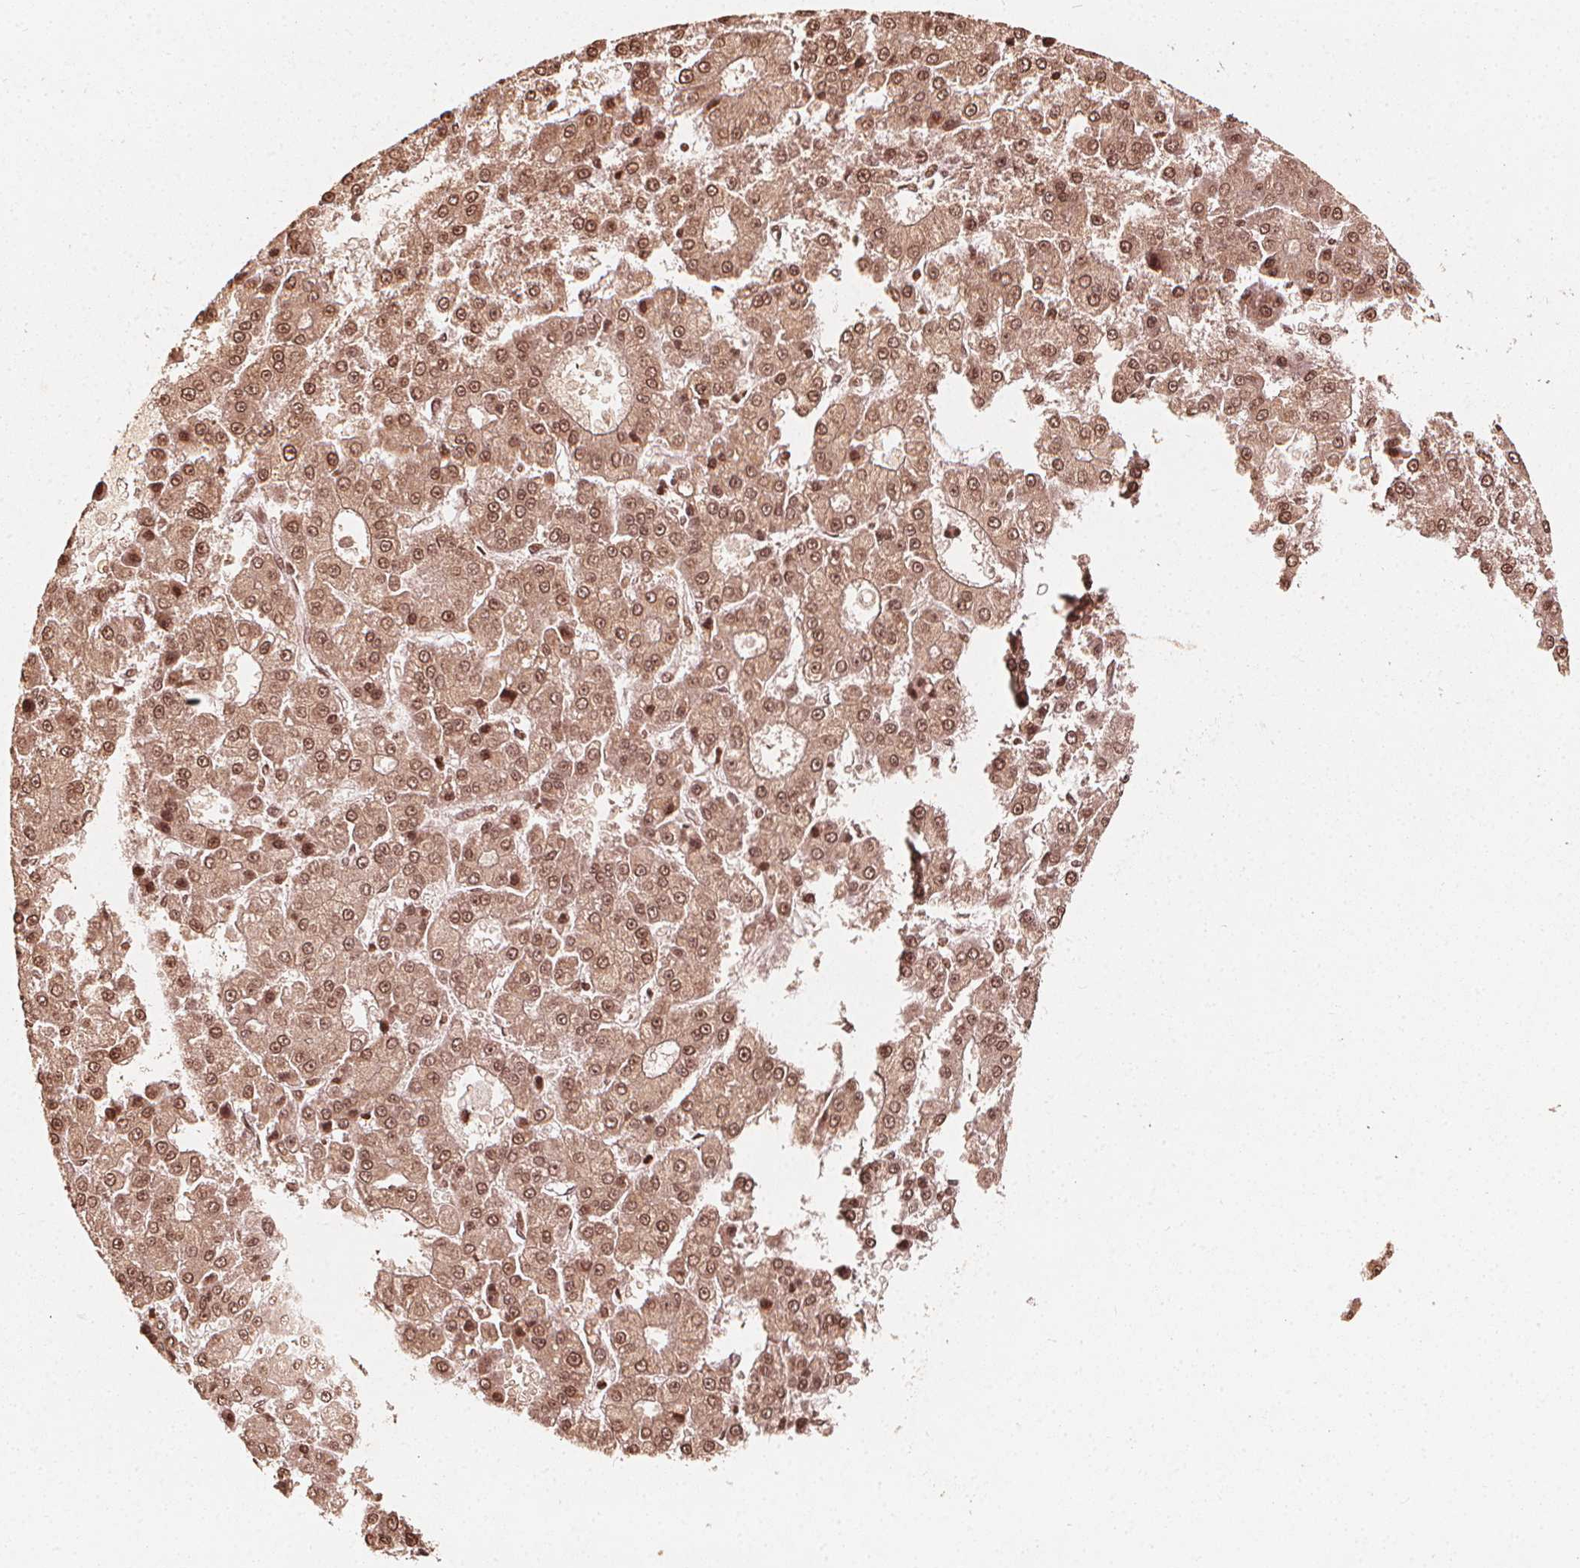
{"staining": {"intensity": "moderate", "quantity": "<25%", "location": "cytoplasmic/membranous,nuclear"}, "tissue": "liver cancer", "cell_type": "Tumor cells", "image_type": "cancer", "snomed": [{"axis": "morphology", "description": "Carcinoma, Hepatocellular, NOS"}, {"axis": "topography", "description": "Liver"}], "caption": "Immunohistochemical staining of liver hepatocellular carcinoma exhibits low levels of moderate cytoplasmic/membranous and nuclear expression in approximately <25% of tumor cells.", "gene": "H3C14", "patient": {"sex": "male", "age": 70}}